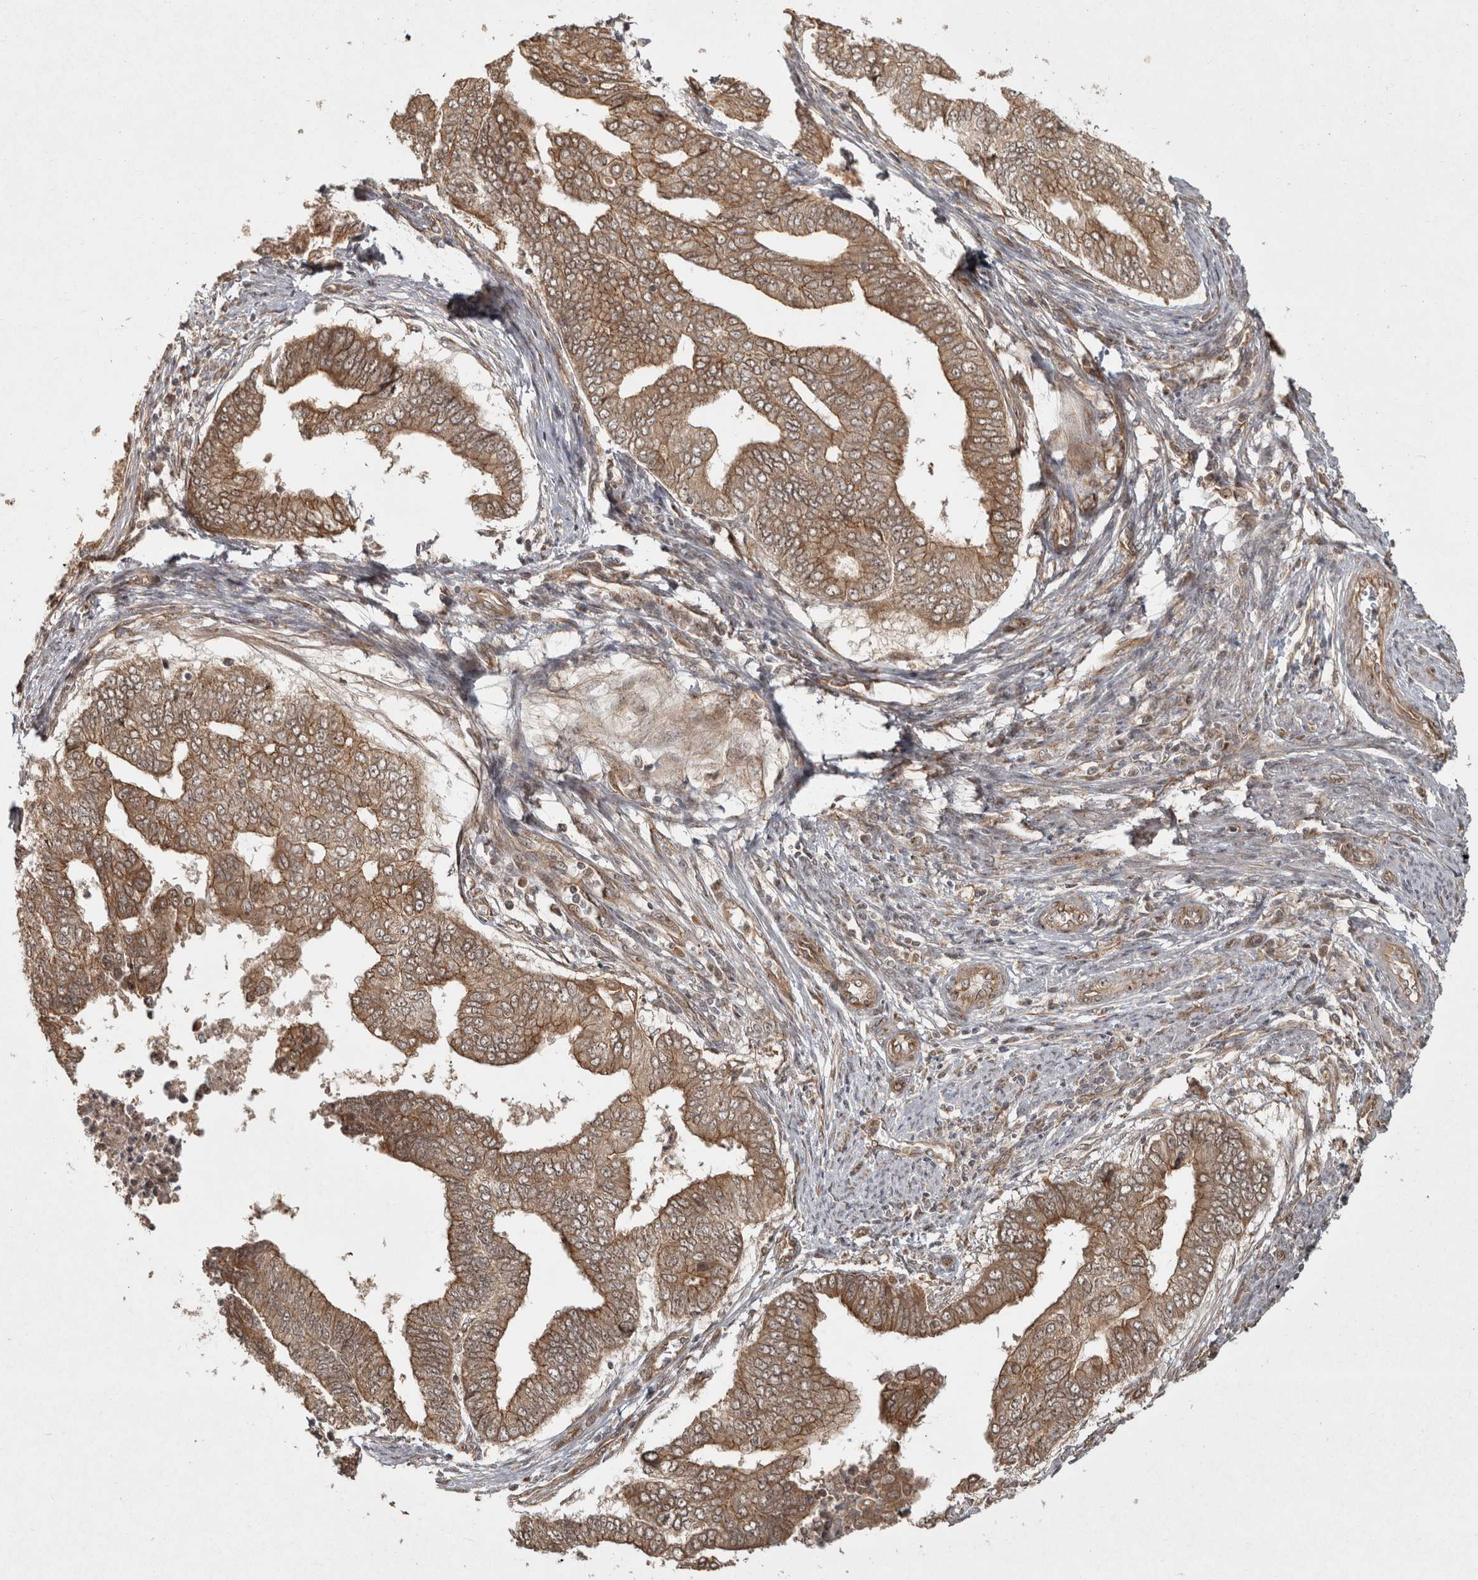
{"staining": {"intensity": "moderate", "quantity": ">75%", "location": "cytoplasmic/membranous"}, "tissue": "endometrial cancer", "cell_type": "Tumor cells", "image_type": "cancer", "snomed": [{"axis": "morphology", "description": "Polyp, NOS"}, {"axis": "morphology", "description": "Adenocarcinoma, NOS"}, {"axis": "morphology", "description": "Adenoma, NOS"}, {"axis": "topography", "description": "Endometrium"}], "caption": "Moderate cytoplasmic/membranous protein expression is identified in approximately >75% of tumor cells in endometrial cancer (polyp).", "gene": "CAMSAP2", "patient": {"sex": "female", "age": 79}}